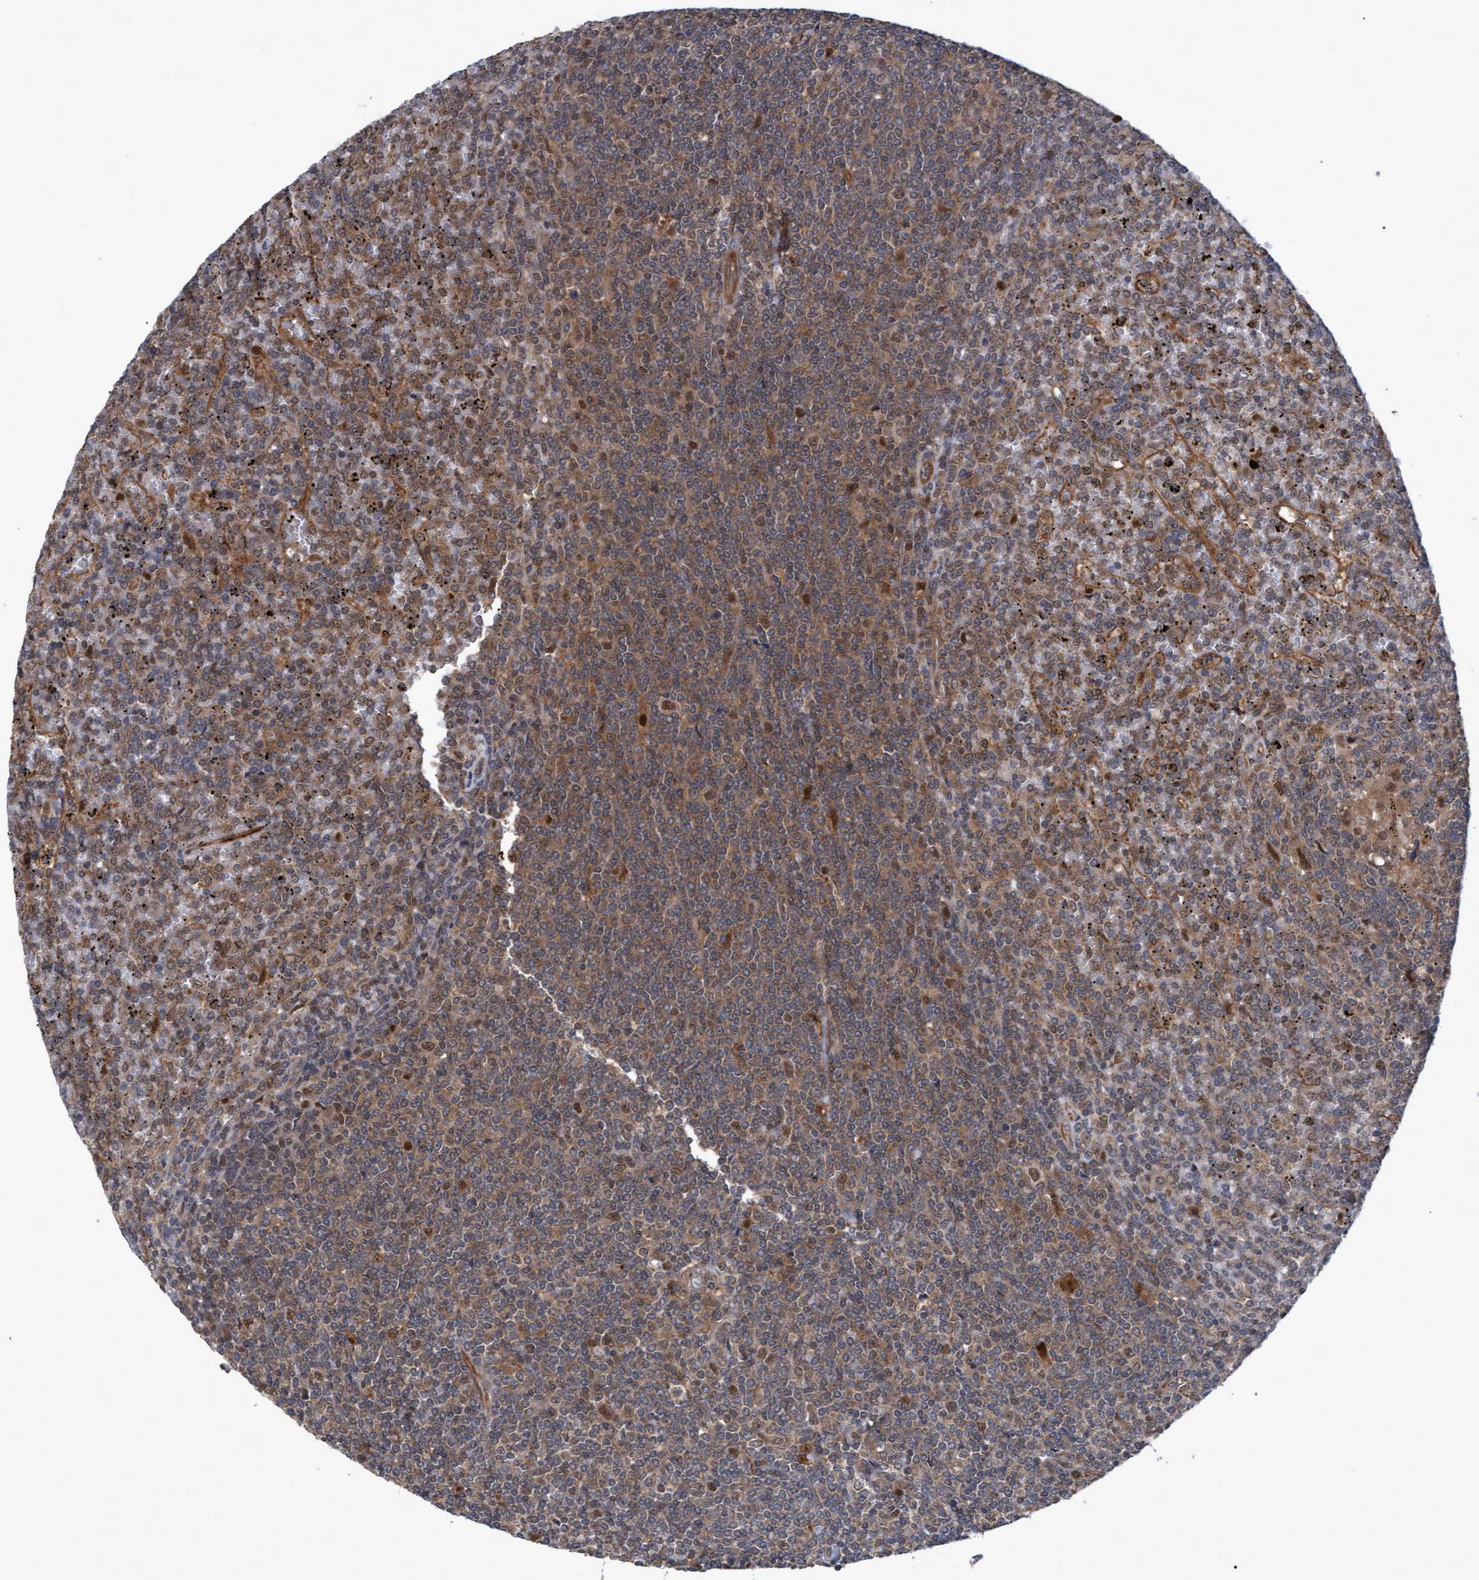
{"staining": {"intensity": "moderate", "quantity": ">75%", "location": "cytoplasmic/membranous,nuclear"}, "tissue": "lymphoma", "cell_type": "Tumor cells", "image_type": "cancer", "snomed": [{"axis": "morphology", "description": "Malignant lymphoma, non-Hodgkin's type, Low grade"}, {"axis": "topography", "description": "Spleen"}], "caption": "Lymphoma was stained to show a protein in brown. There is medium levels of moderate cytoplasmic/membranous and nuclear positivity in about >75% of tumor cells.", "gene": "PSMB6", "patient": {"sex": "female", "age": 19}}